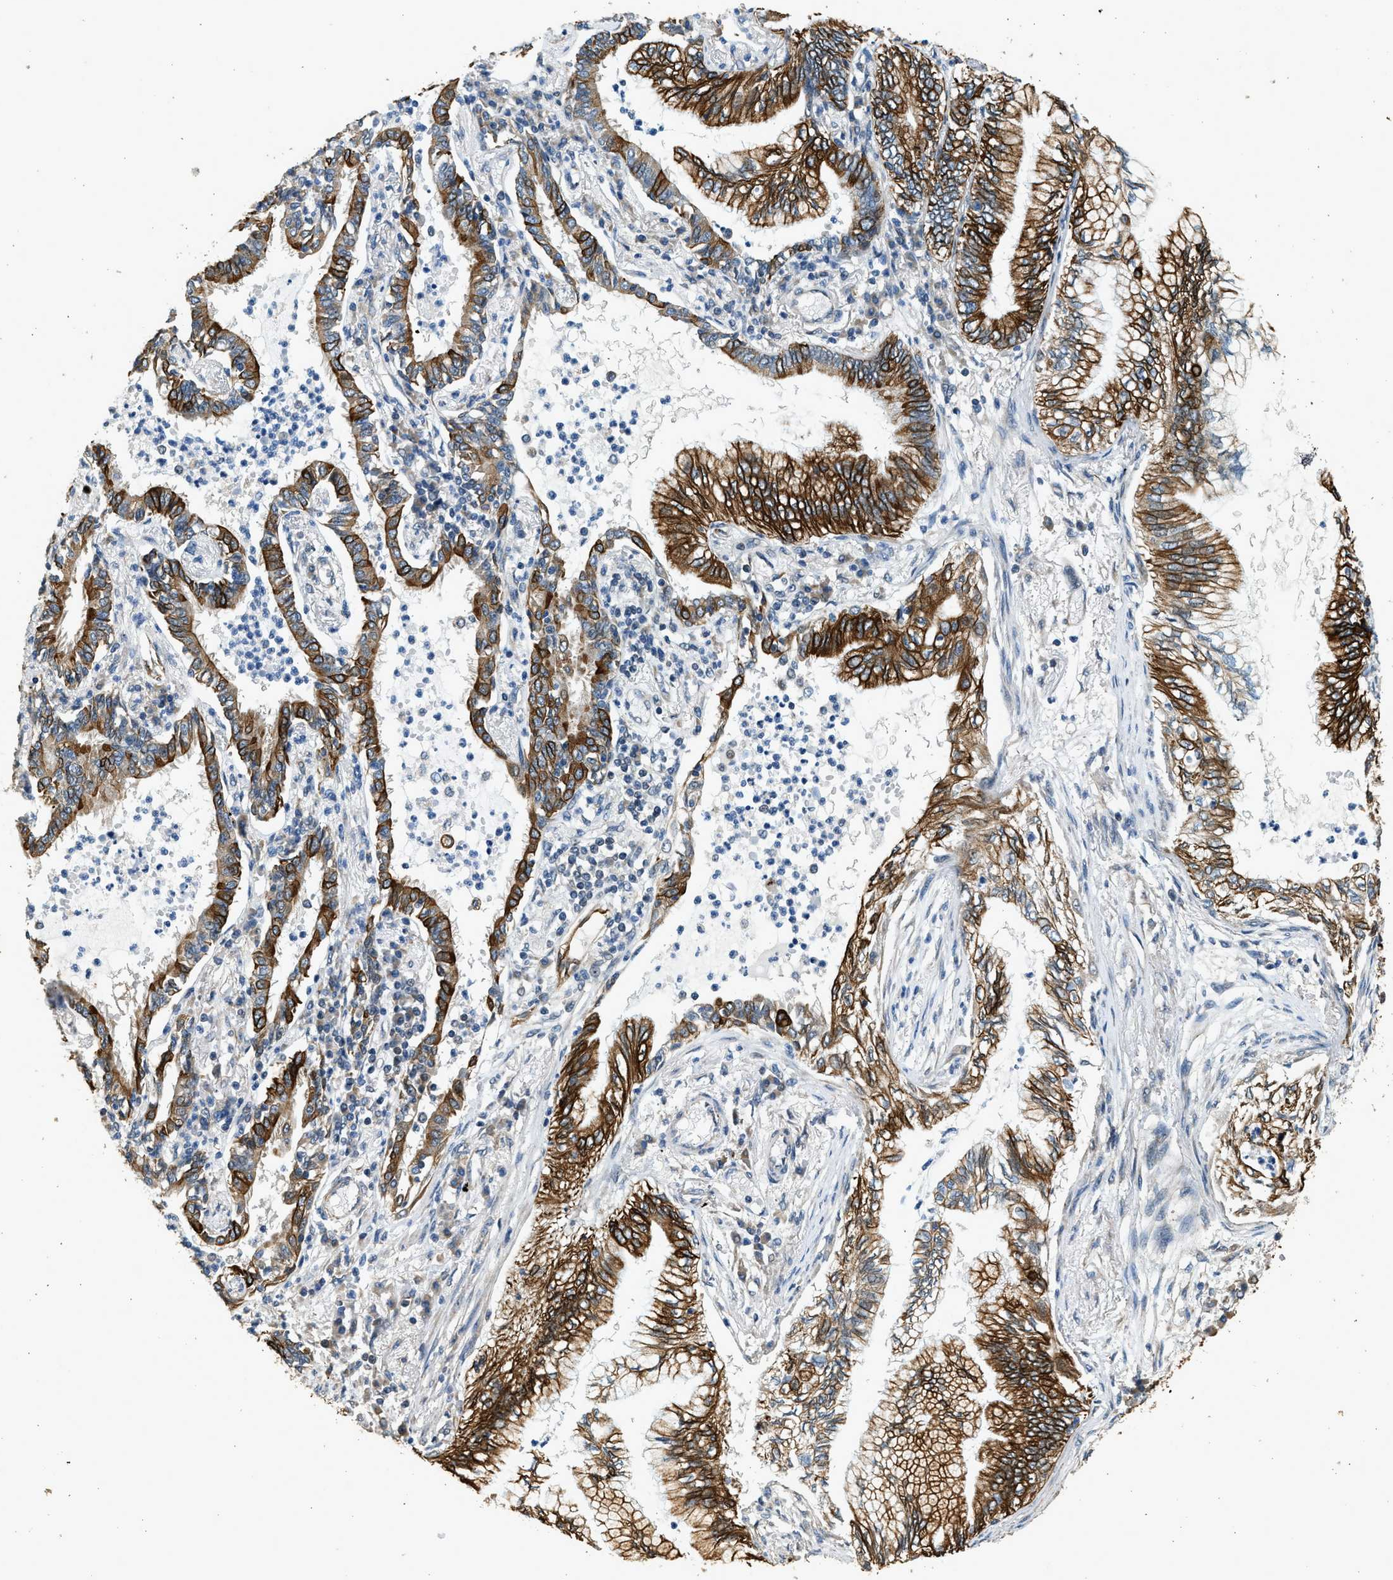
{"staining": {"intensity": "strong", "quantity": ">75%", "location": "cytoplasmic/membranous"}, "tissue": "lung cancer", "cell_type": "Tumor cells", "image_type": "cancer", "snomed": [{"axis": "morphology", "description": "Normal tissue, NOS"}, {"axis": "morphology", "description": "Adenocarcinoma, NOS"}, {"axis": "topography", "description": "Bronchus"}, {"axis": "topography", "description": "Lung"}], "caption": "This is an image of immunohistochemistry (IHC) staining of lung adenocarcinoma, which shows strong staining in the cytoplasmic/membranous of tumor cells.", "gene": "PCLO", "patient": {"sex": "female", "age": 70}}